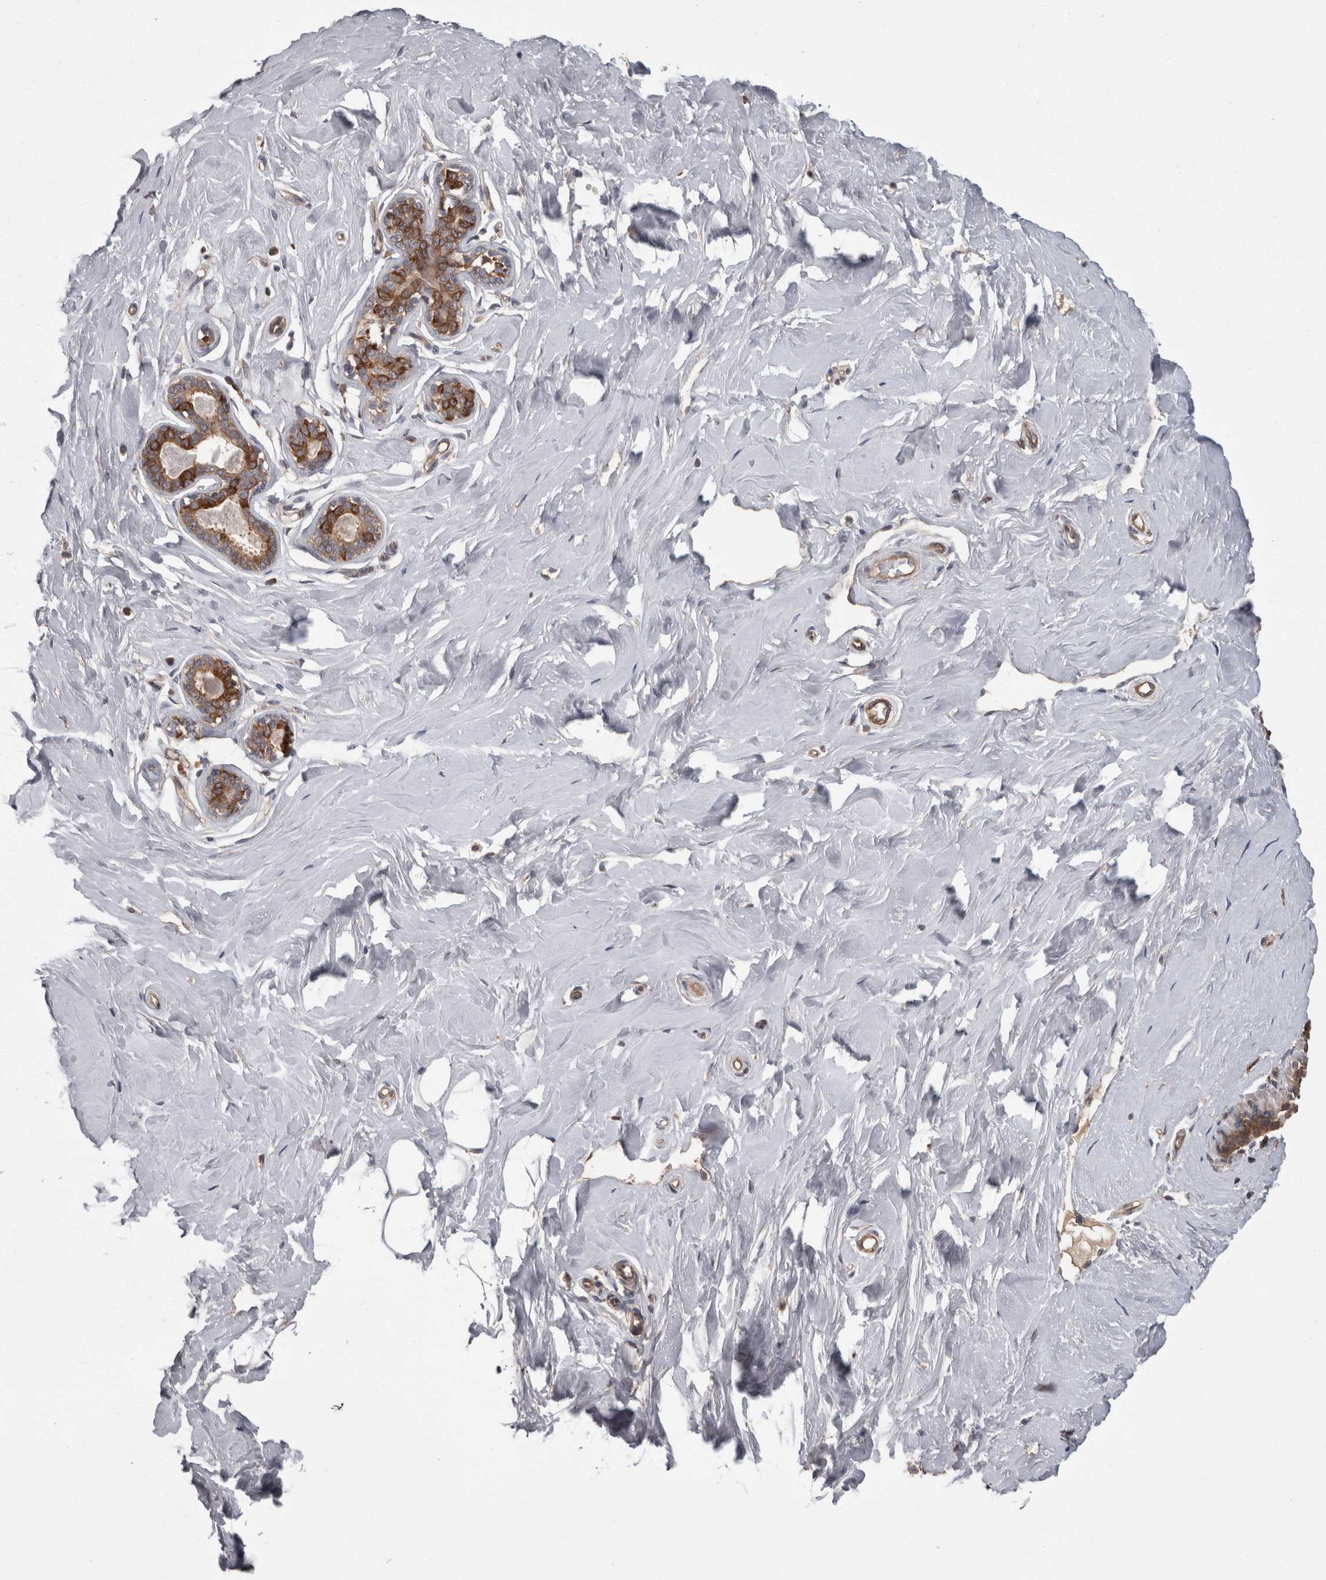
{"staining": {"intensity": "negative", "quantity": "none", "location": "none"}, "tissue": "breast", "cell_type": "Adipocytes", "image_type": "normal", "snomed": [{"axis": "morphology", "description": "Normal tissue, NOS"}, {"axis": "topography", "description": "Breast"}], "caption": "Immunohistochemistry histopathology image of normal breast stained for a protein (brown), which reveals no positivity in adipocytes. (Stains: DAB IHC with hematoxylin counter stain, Microscopy: brightfield microscopy at high magnification).", "gene": "SMCR8", "patient": {"sex": "female", "age": 23}}